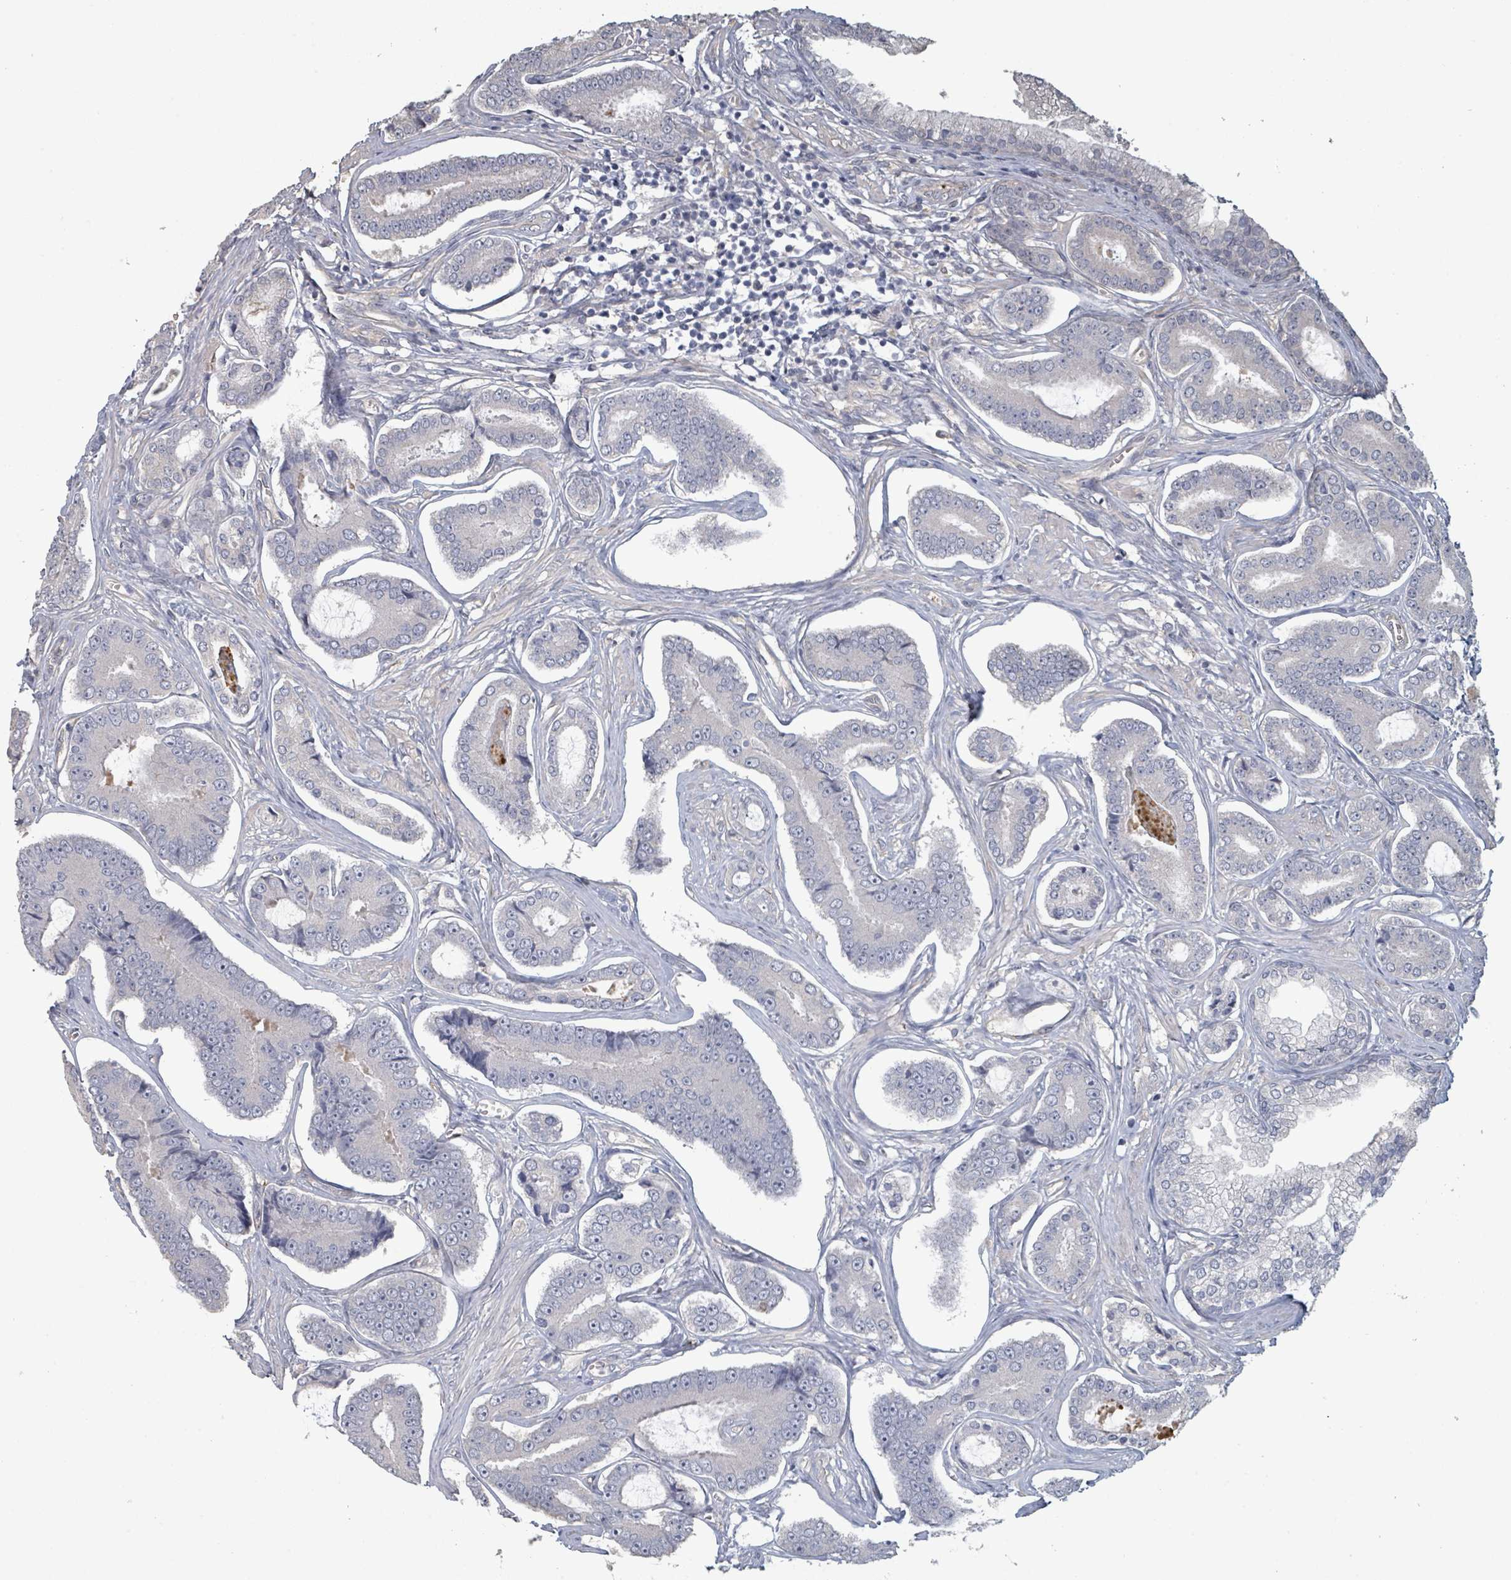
{"staining": {"intensity": "negative", "quantity": "none", "location": "none"}, "tissue": "prostate cancer", "cell_type": "Tumor cells", "image_type": "cancer", "snomed": [{"axis": "morphology", "description": "Adenocarcinoma, NOS"}, {"axis": "topography", "description": "Prostate and seminal vesicle, NOS"}], "caption": "Tumor cells are negative for protein expression in human prostate adenocarcinoma.", "gene": "PLAUR", "patient": {"sex": "male", "age": 76}}